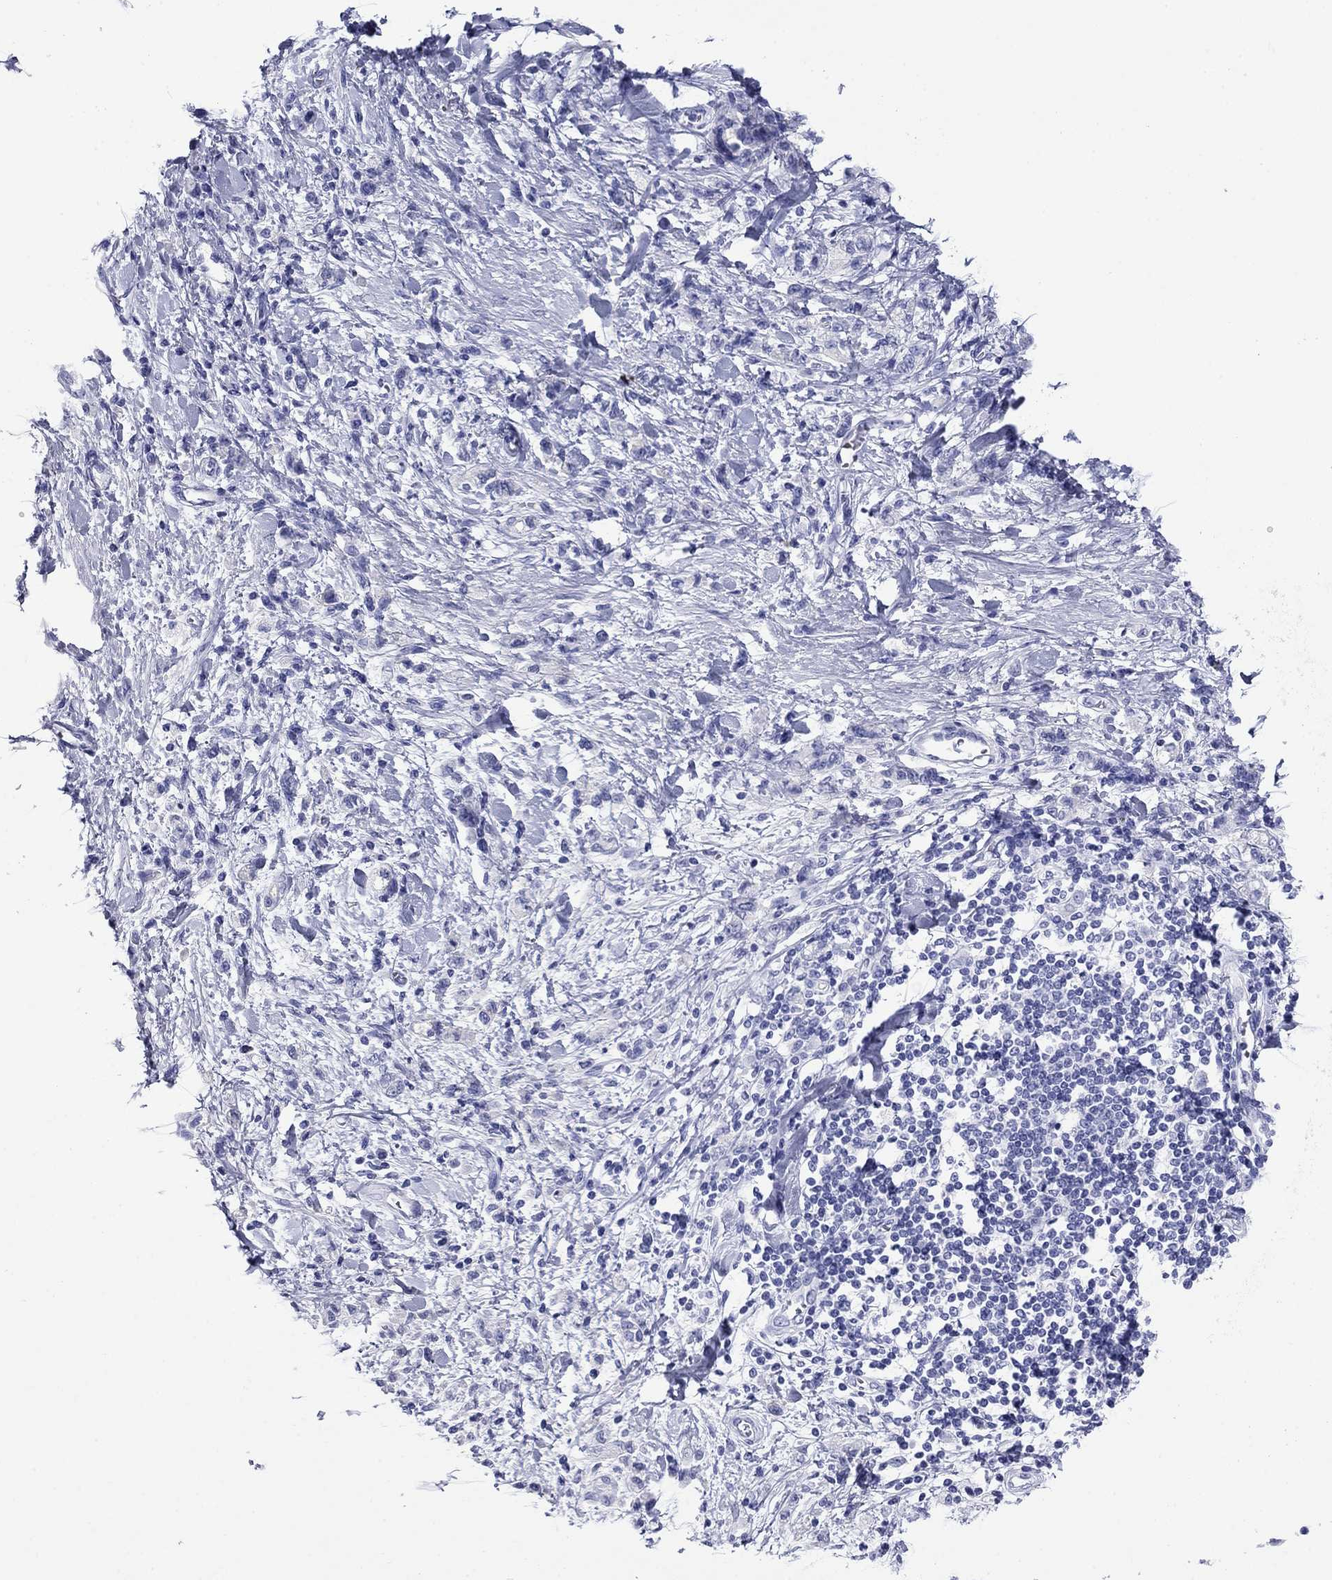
{"staining": {"intensity": "negative", "quantity": "none", "location": "none"}, "tissue": "stomach cancer", "cell_type": "Tumor cells", "image_type": "cancer", "snomed": [{"axis": "morphology", "description": "Adenocarcinoma, NOS"}, {"axis": "topography", "description": "Stomach"}], "caption": "High power microscopy micrograph of an IHC image of stomach cancer (adenocarcinoma), revealing no significant staining in tumor cells. (Stains: DAB (3,3'-diaminobenzidine) IHC with hematoxylin counter stain, Microscopy: brightfield microscopy at high magnification).", "gene": "ROM1", "patient": {"sex": "male", "age": 77}}